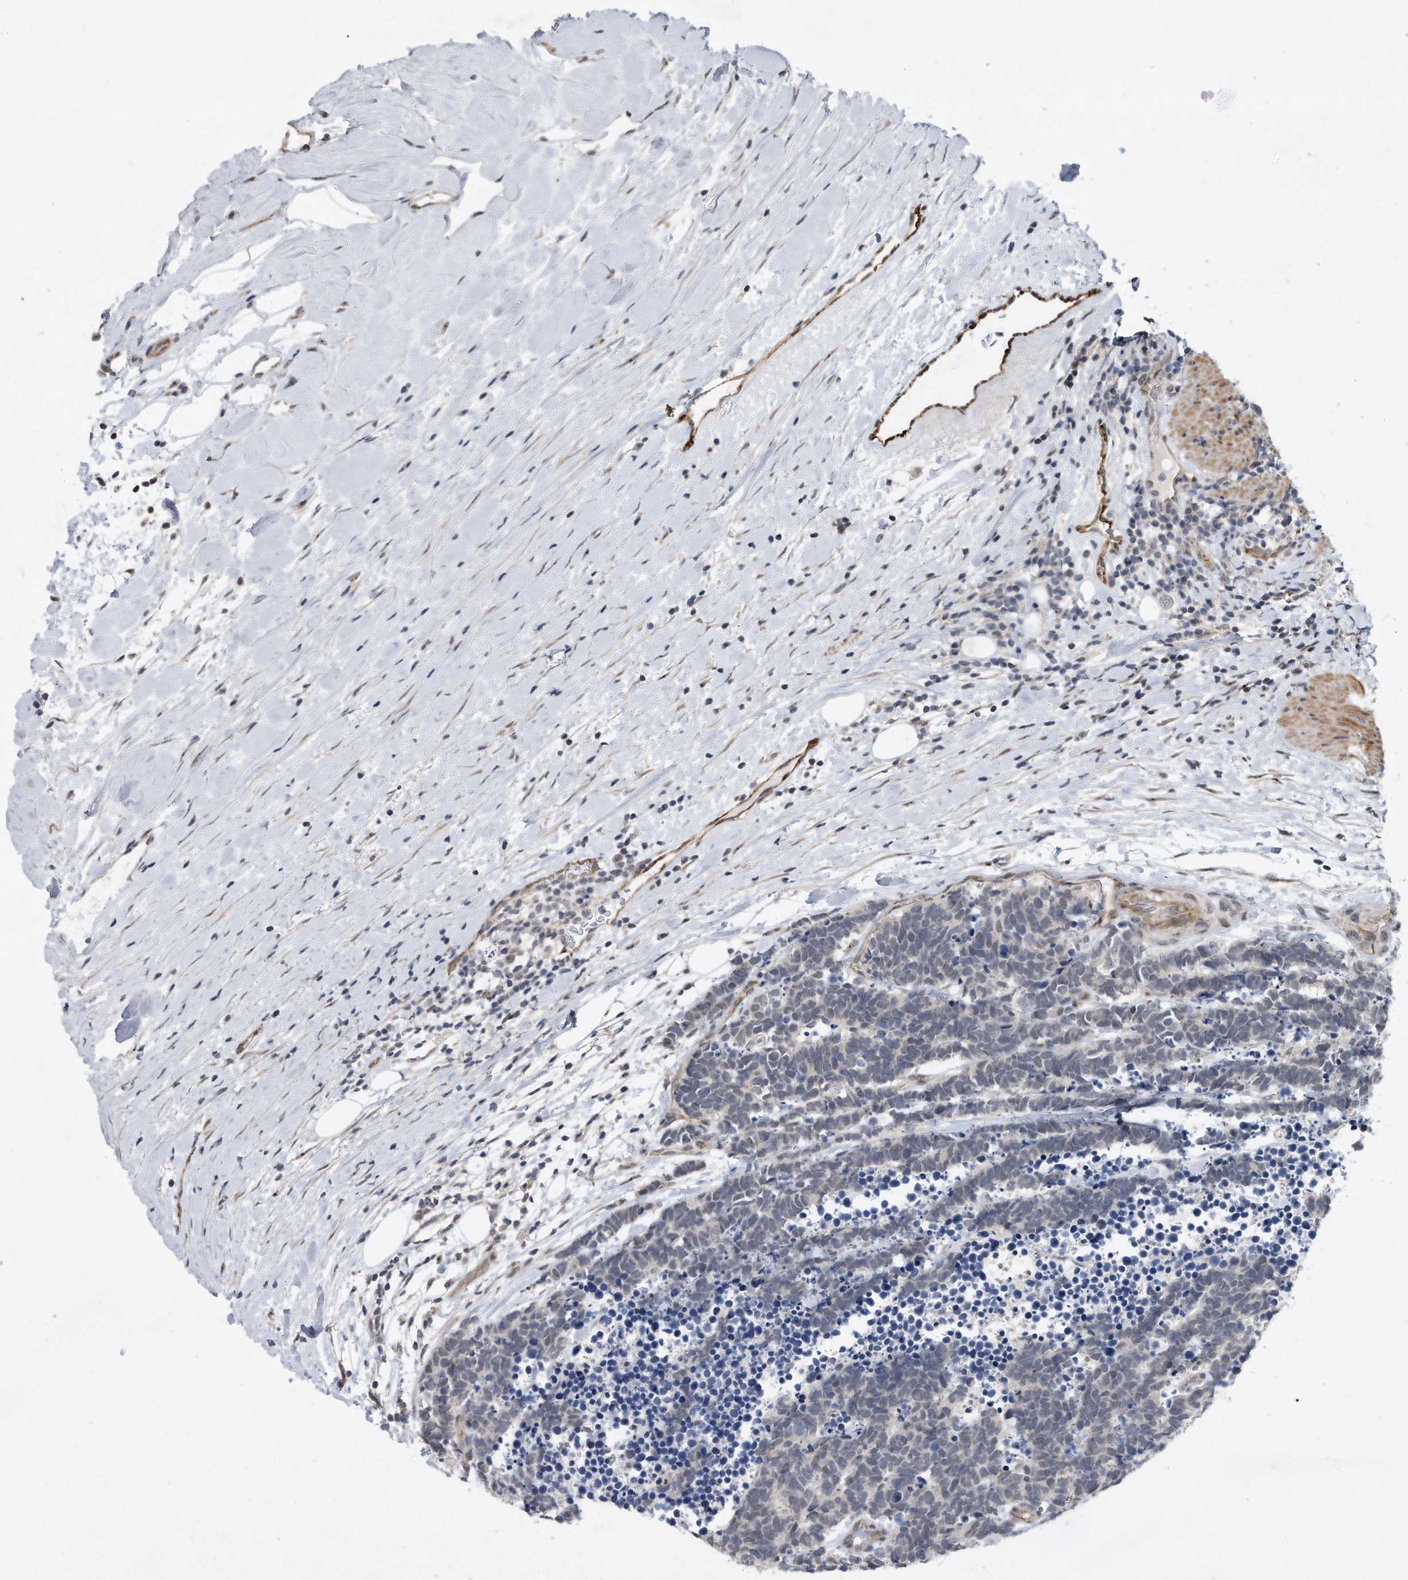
{"staining": {"intensity": "negative", "quantity": "none", "location": "none"}, "tissue": "carcinoid", "cell_type": "Tumor cells", "image_type": "cancer", "snomed": [{"axis": "morphology", "description": "Carcinoma, NOS"}, {"axis": "morphology", "description": "Carcinoid, malignant, NOS"}, {"axis": "topography", "description": "Urinary bladder"}], "caption": "A micrograph of carcinoma stained for a protein shows no brown staining in tumor cells.", "gene": "PGBD2", "patient": {"sex": "male", "age": 57}}